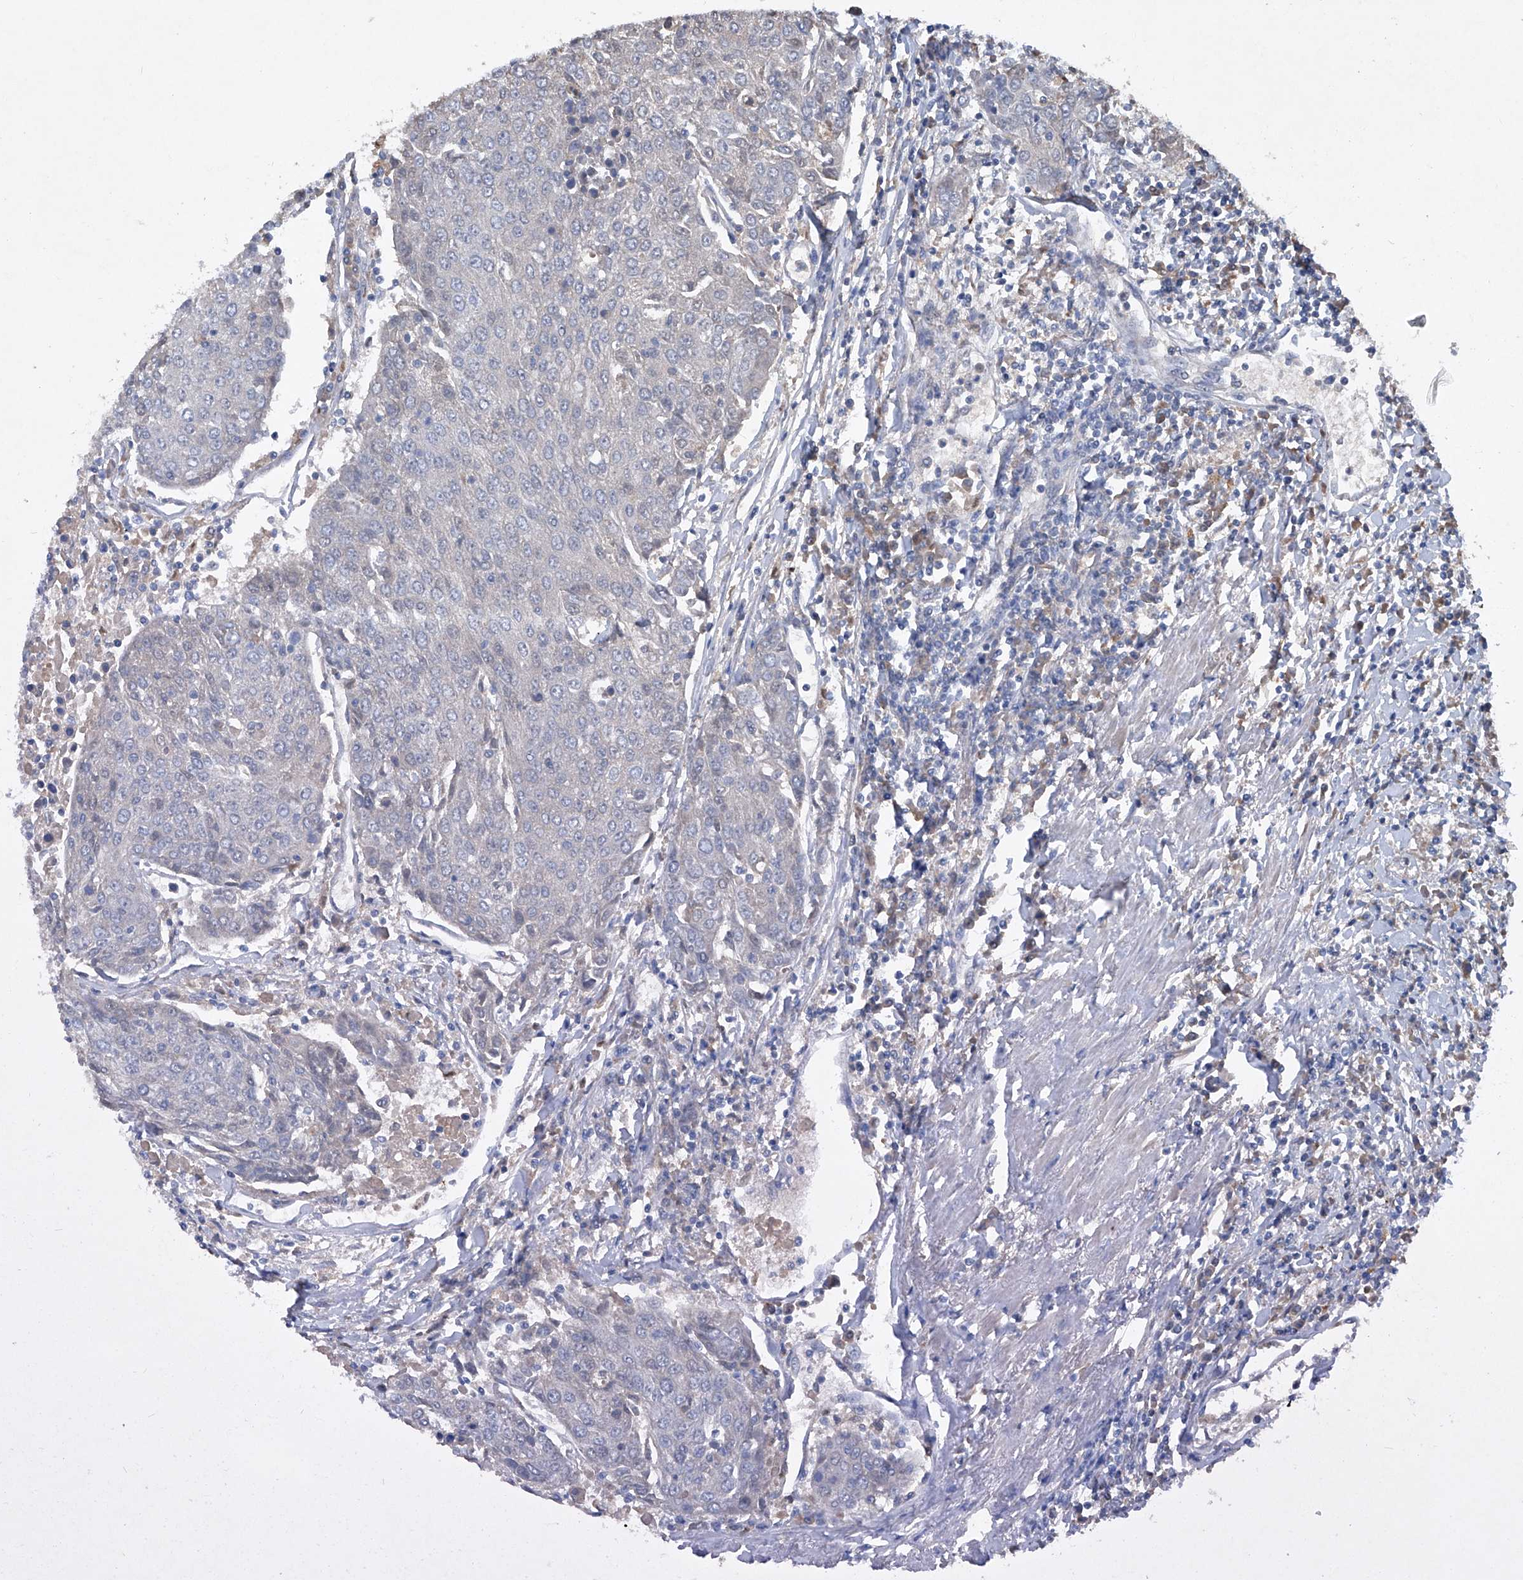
{"staining": {"intensity": "negative", "quantity": "none", "location": "none"}, "tissue": "urothelial cancer", "cell_type": "Tumor cells", "image_type": "cancer", "snomed": [{"axis": "morphology", "description": "Urothelial carcinoma, High grade"}, {"axis": "topography", "description": "Urinary bladder"}], "caption": "Human urothelial cancer stained for a protein using IHC shows no expression in tumor cells.", "gene": "PCSK5", "patient": {"sex": "female", "age": 85}}